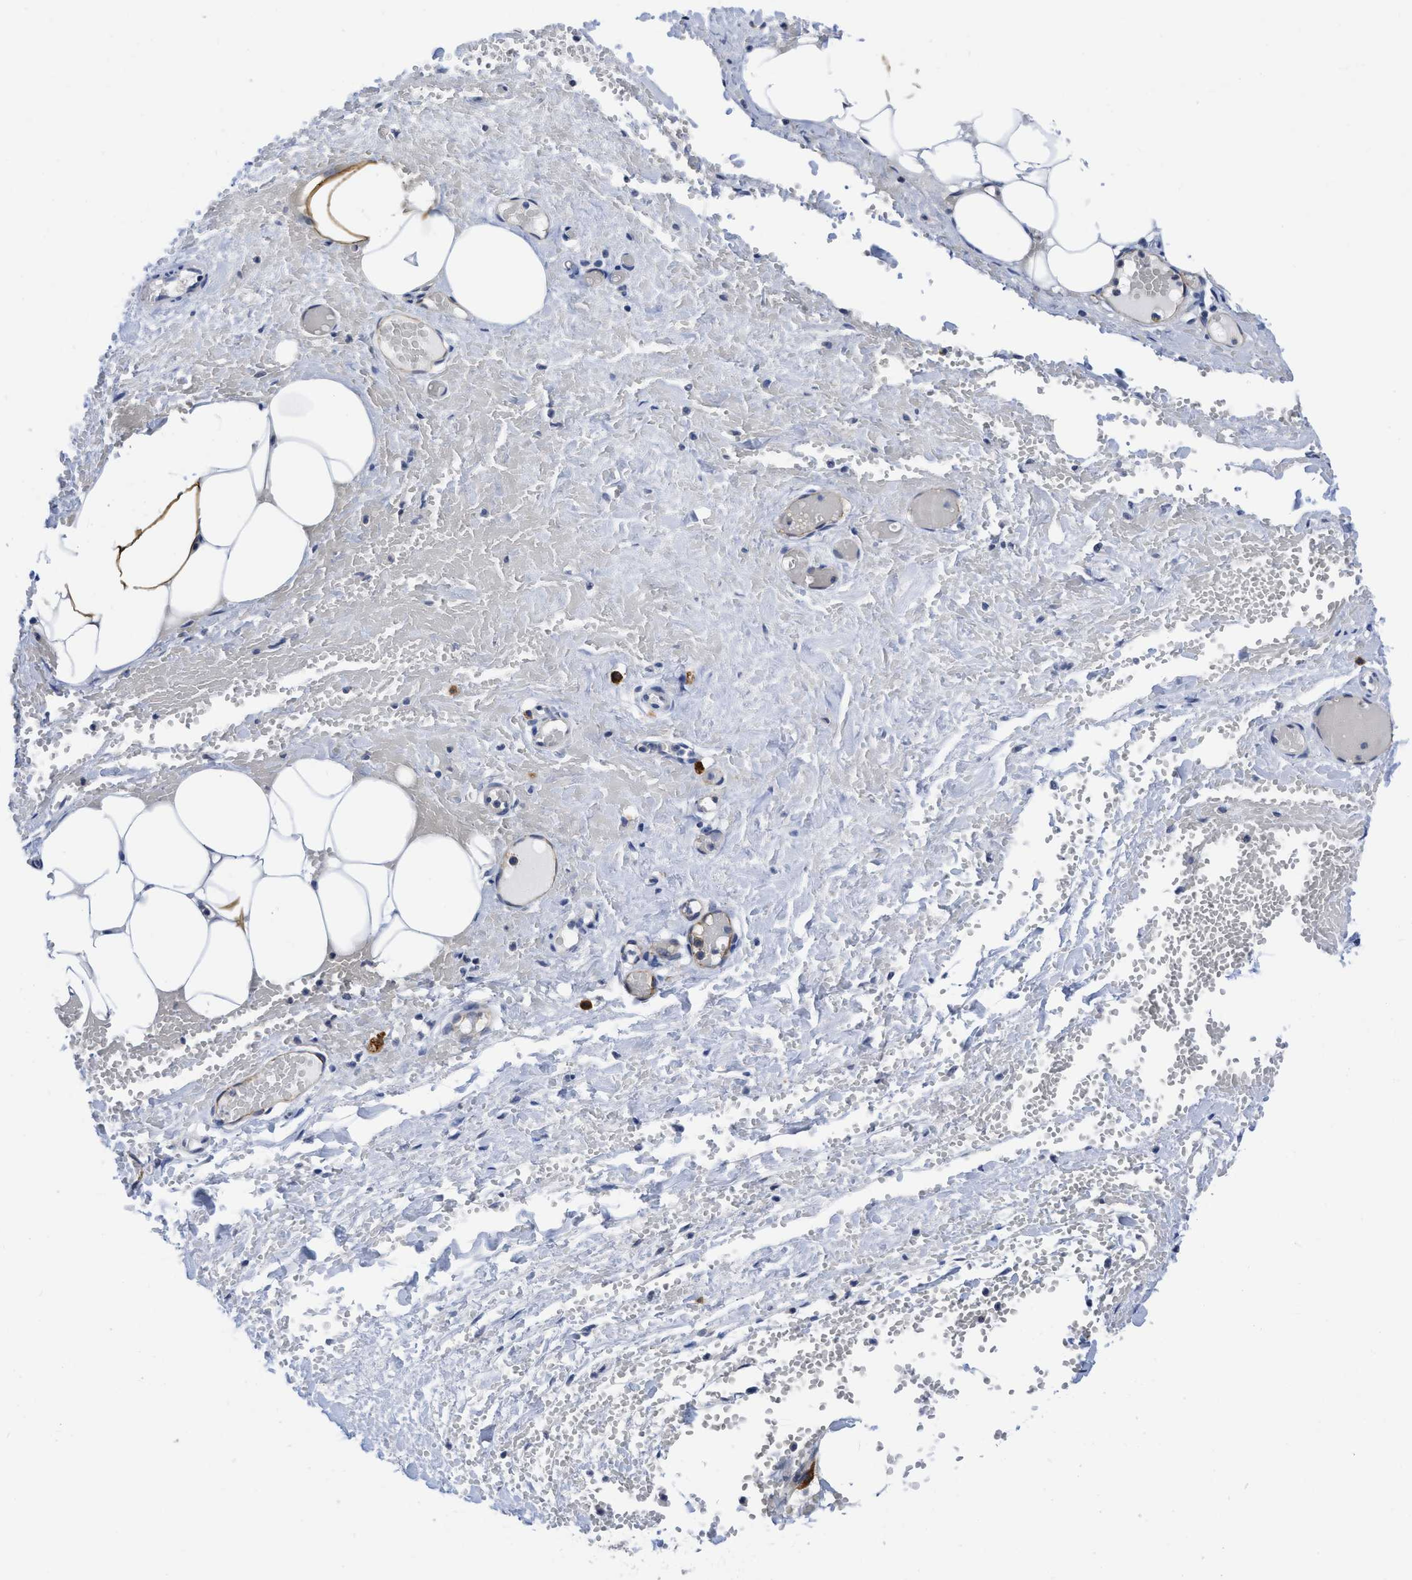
{"staining": {"intensity": "negative", "quantity": "none", "location": "none"}, "tissue": "adipose tissue", "cell_type": "Adipocytes", "image_type": "normal", "snomed": [{"axis": "morphology", "description": "Normal tissue, NOS"}, {"axis": "topography", "description": "Soft tissue"}, {"axis": "topography", "description": "Vascular tissue"}], "caption": "Immunohistochemistry (IHC) histopathology image of normal adipose tissue stained for a protein (brown), which exhibits no staining in adipocytes. Nuclei are stained in blue.", "gene": "ACKR1", "patient": {"sex": "female", "age": 35}}